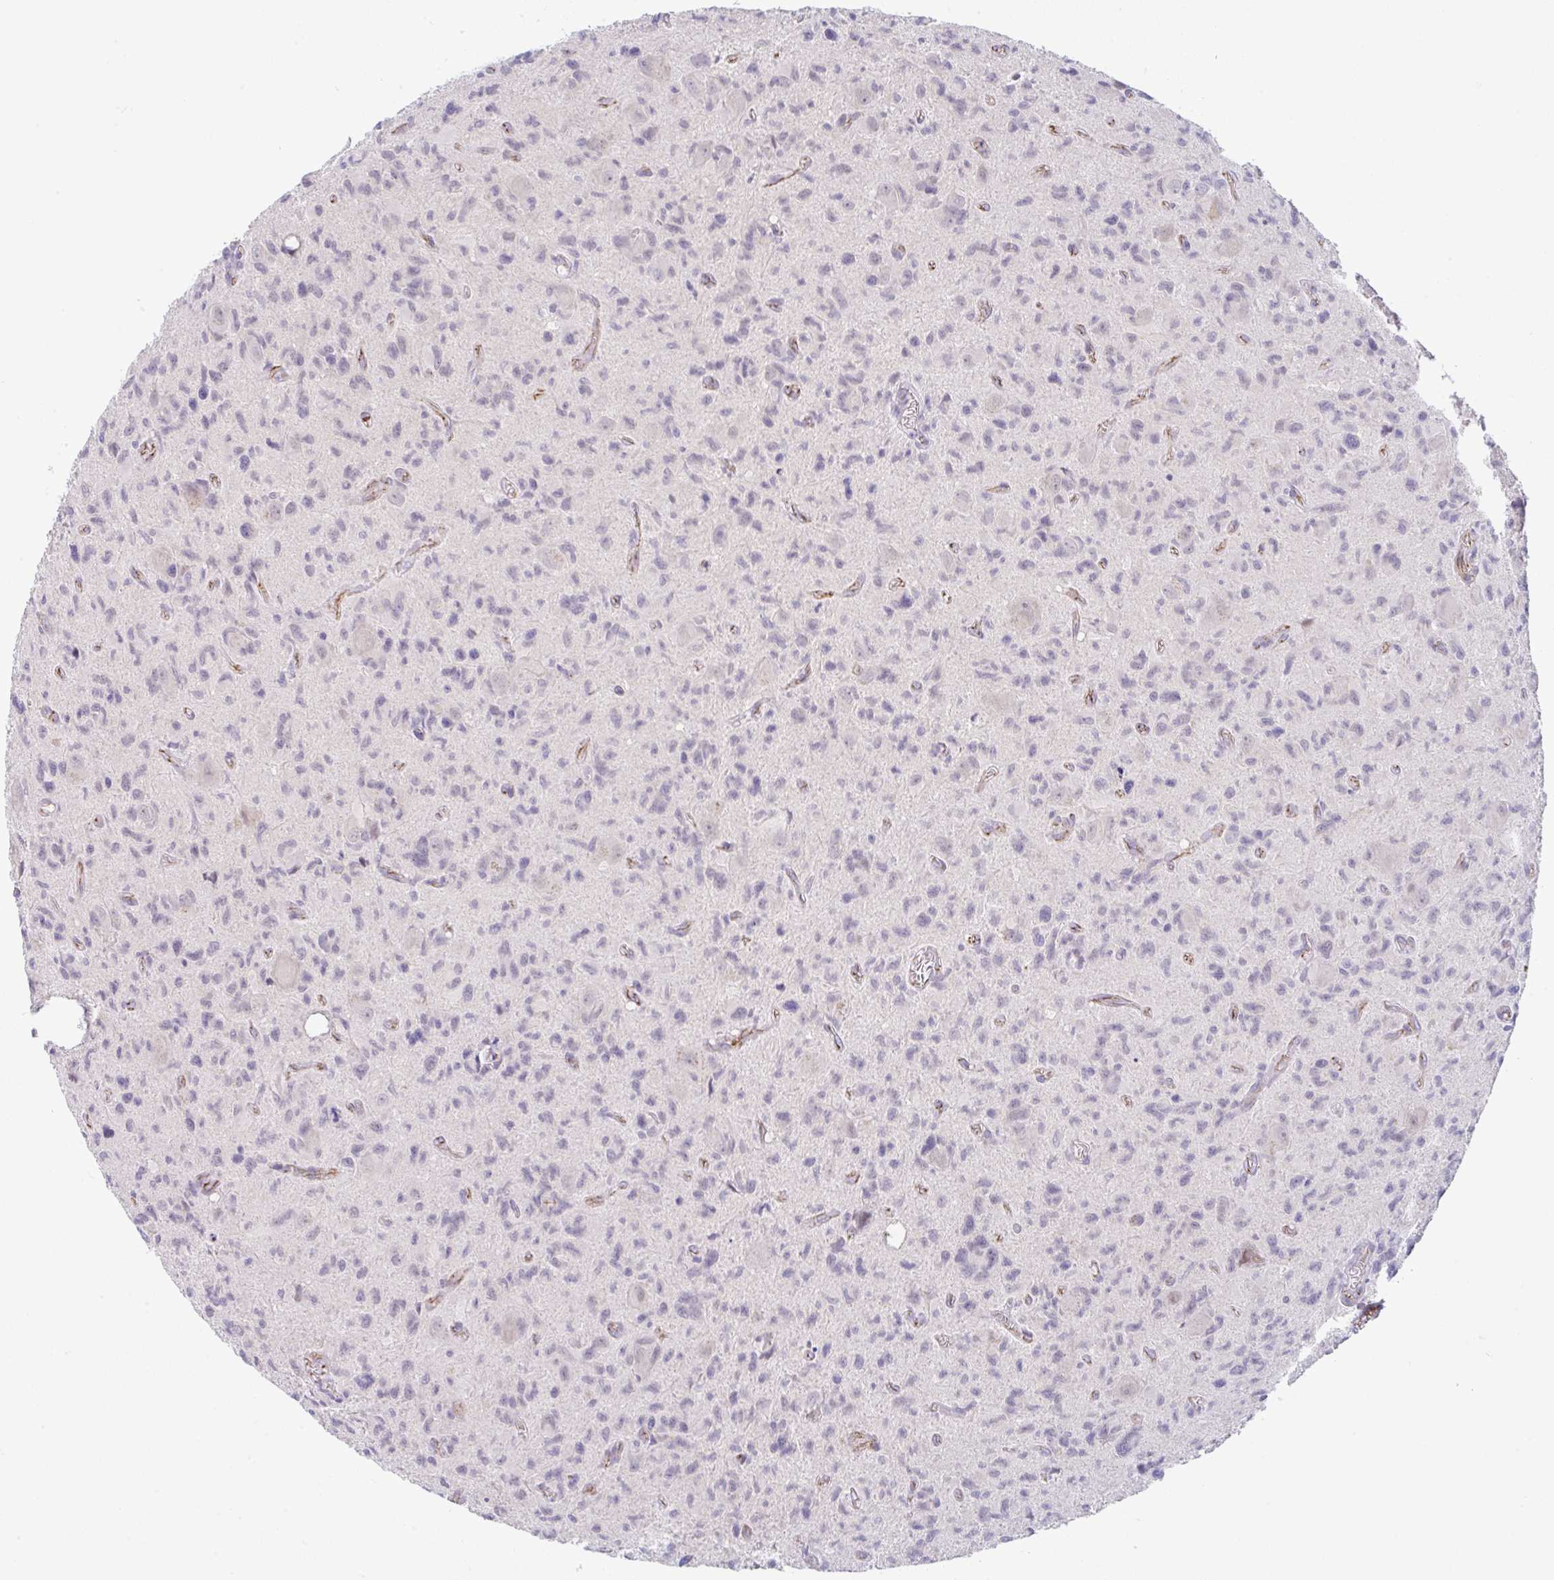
{"staining": {"intensity": "negative", "quantity": "none", "location": "none"}, "tissue": "glioma", "cell_type": "Tumor cells", "image_type": "cancer", "snomed": [{"axis": "morphology", "description": "Glioma, malignant, High grade"}, {"axis": "topography", "description": "Brain"}], "caption": "Tumor cells show no significant protein expression in glioma.", "gene": "CGNL1", "patient": {"sex": "male", "age": 76}}